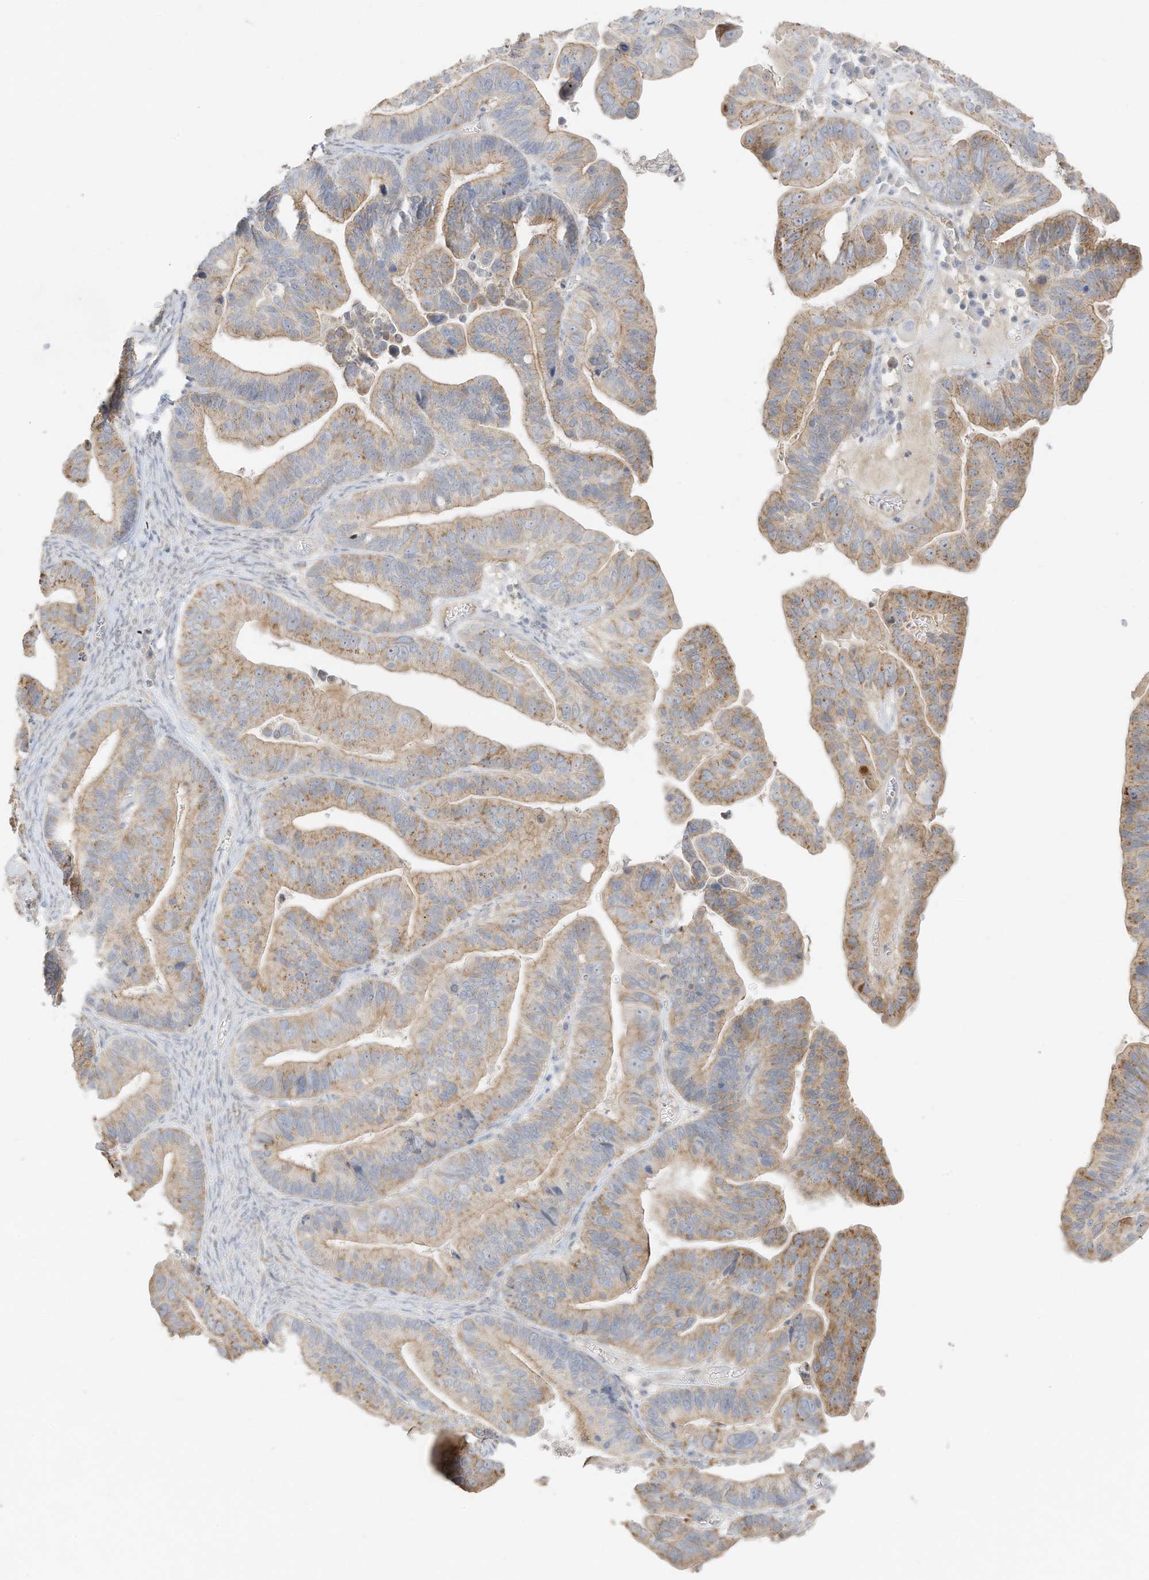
{"staining": {"intensity": "moderate", "quantity": ">75%", "location": "cytoplasmic/membranous"}, "tissue": "ovarian cancer", "cell_type": "Tumor cells", "image_type": "cancer", "snomed": [{"axis": "morphology", "description": "Cystadenocarcinoma, serous, NOS"}, {"axis": "topography", "description": "Ovary"}], "caption": "This is an image of immunohistochemistry staining of serous cystadenocarcinoma (ovarian), which shows moderate staining in the cytoplasmic/membranous of tumor cells.", "gene": "ZBTB41", "patient": {"sex": "female", "age": 56}}